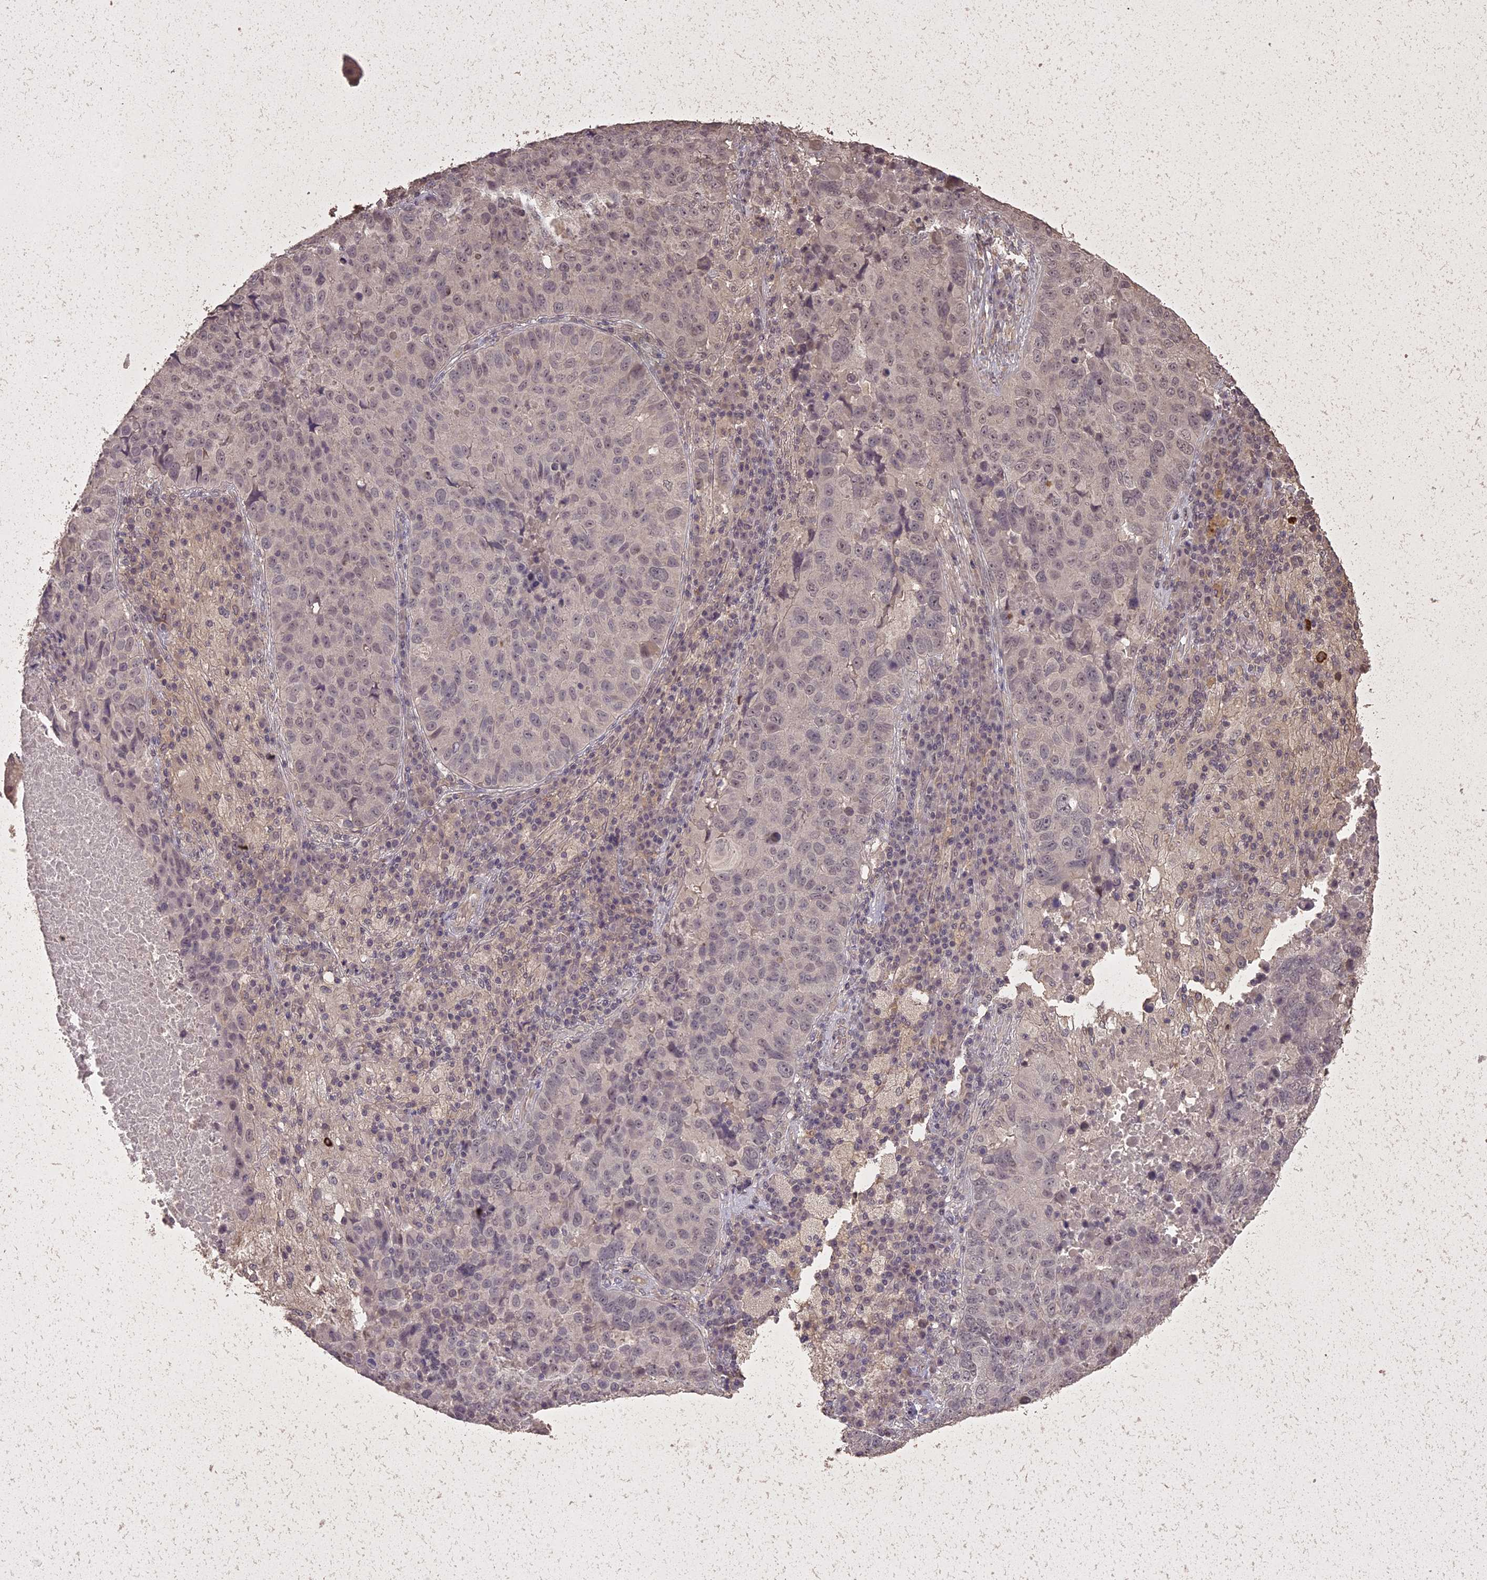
{"staining": {"intensity": "negative", "quantity": "none", "location": "none"}, "tissue": "lung cancer", "cell_type": "Tumor cells", "image_type": "cancer", "snomed": [{"axis": "morphology", "description": "Squamous cell carcinoma, NOS"}, {"axis": "topography", "description": "Lung"}], "caption": "Protein analysis of squamous cell carcinoma (lung) exhibits no significant expression in tumor cells.", "gene": "LIN37", "patient": {"sex": "male", "age": 73}}